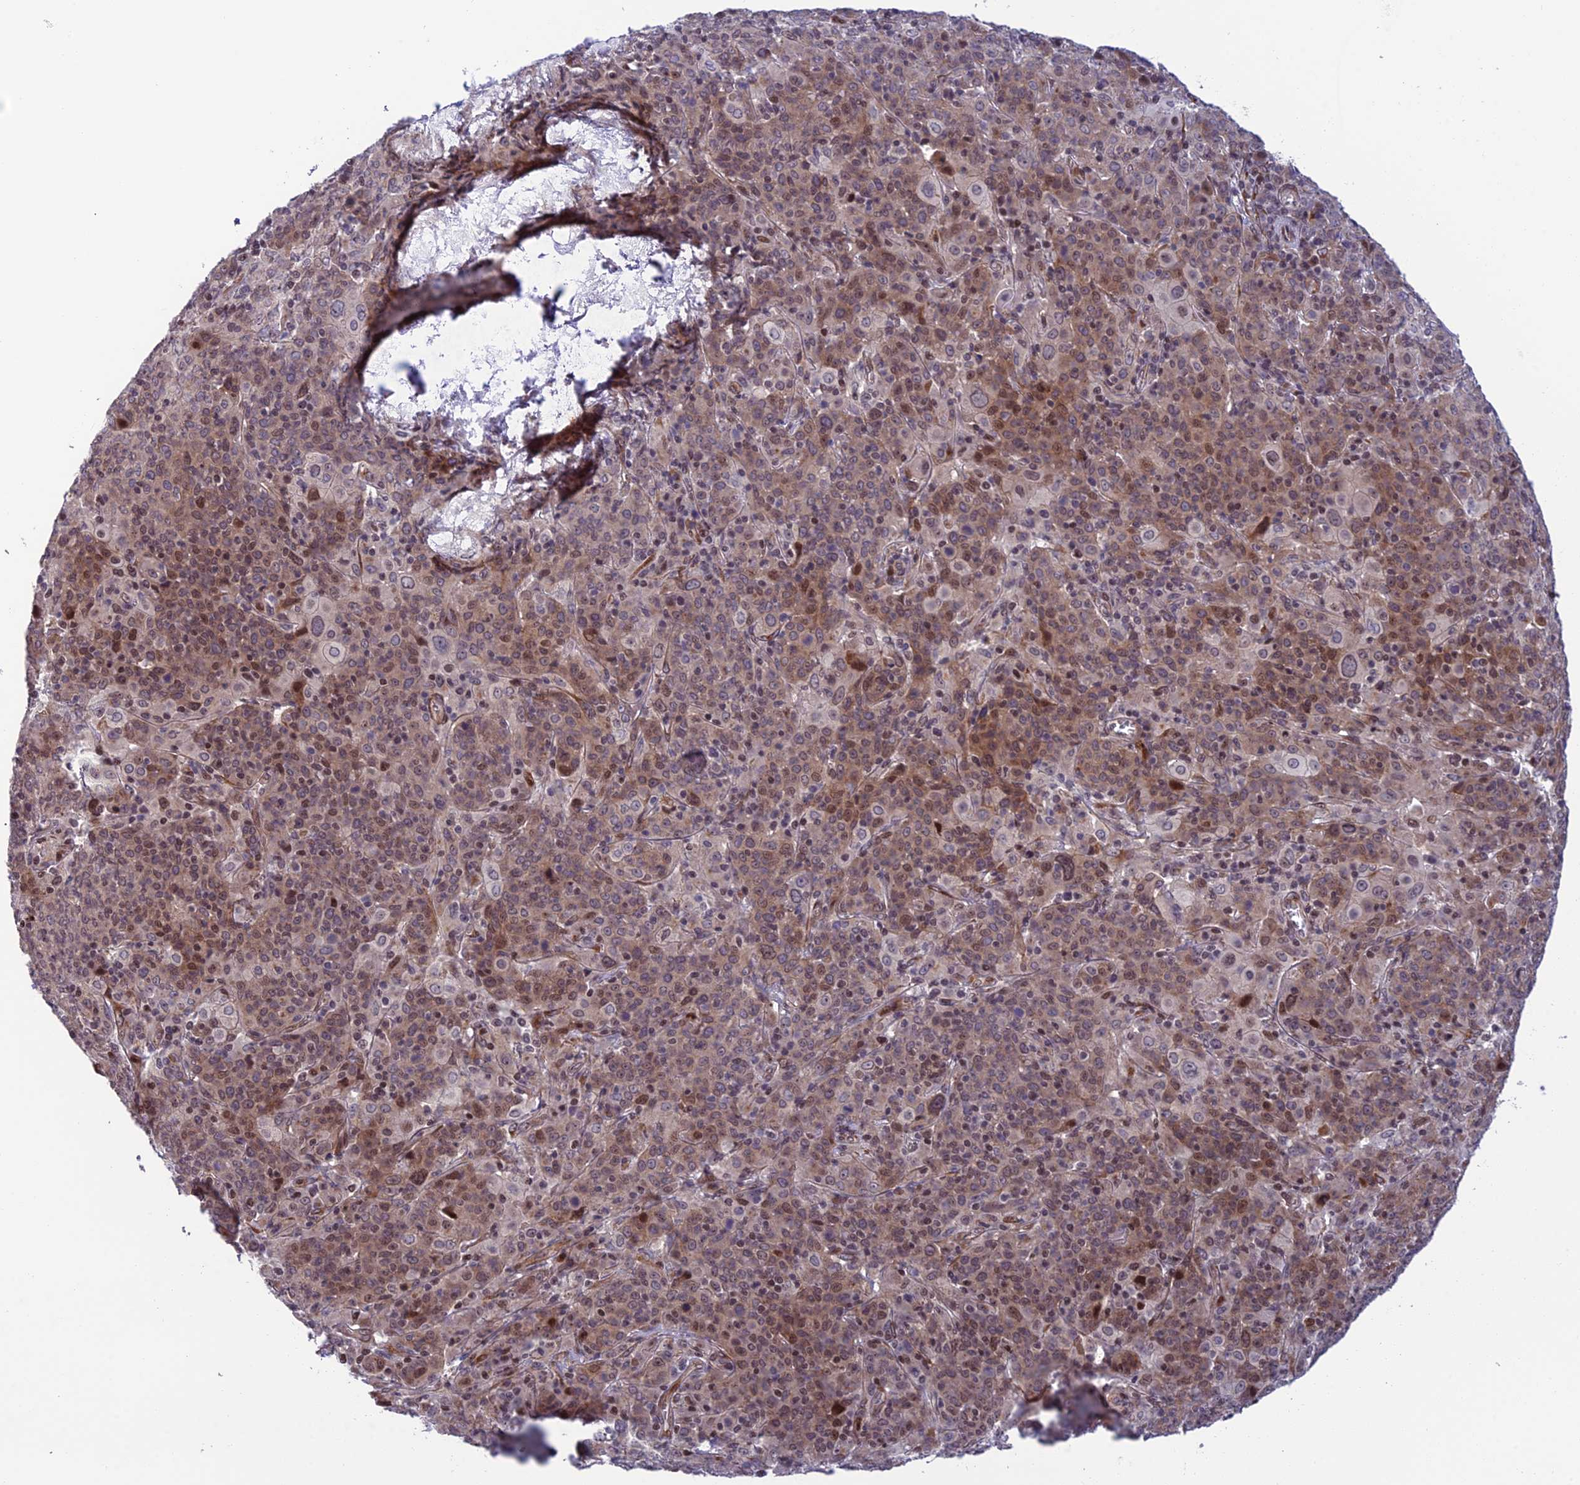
{"staining": {"intensity": "weak", "quantity": "25%-75%", "location": "cytoplasmic/membranous,nuclear"}, "tissue": "cervical cancer", "cell_type": "Tumor cells", "image_type": "cancer", "snomed": [{"axis": "morphology", "description": "Squamous cell carcinoma, NOS"}, {"axis": "topography", "description": "Cervix"}], "caption": "Brown immunohistochemical staining in human squamous cell carcinoma (cervical) reveals weak cytoplasmic/membranous and nuclear expression in approximately 25%-75% of tumor cells.", "gene": "SMIM7", "patient": {"sex": "female", "age": 67}}